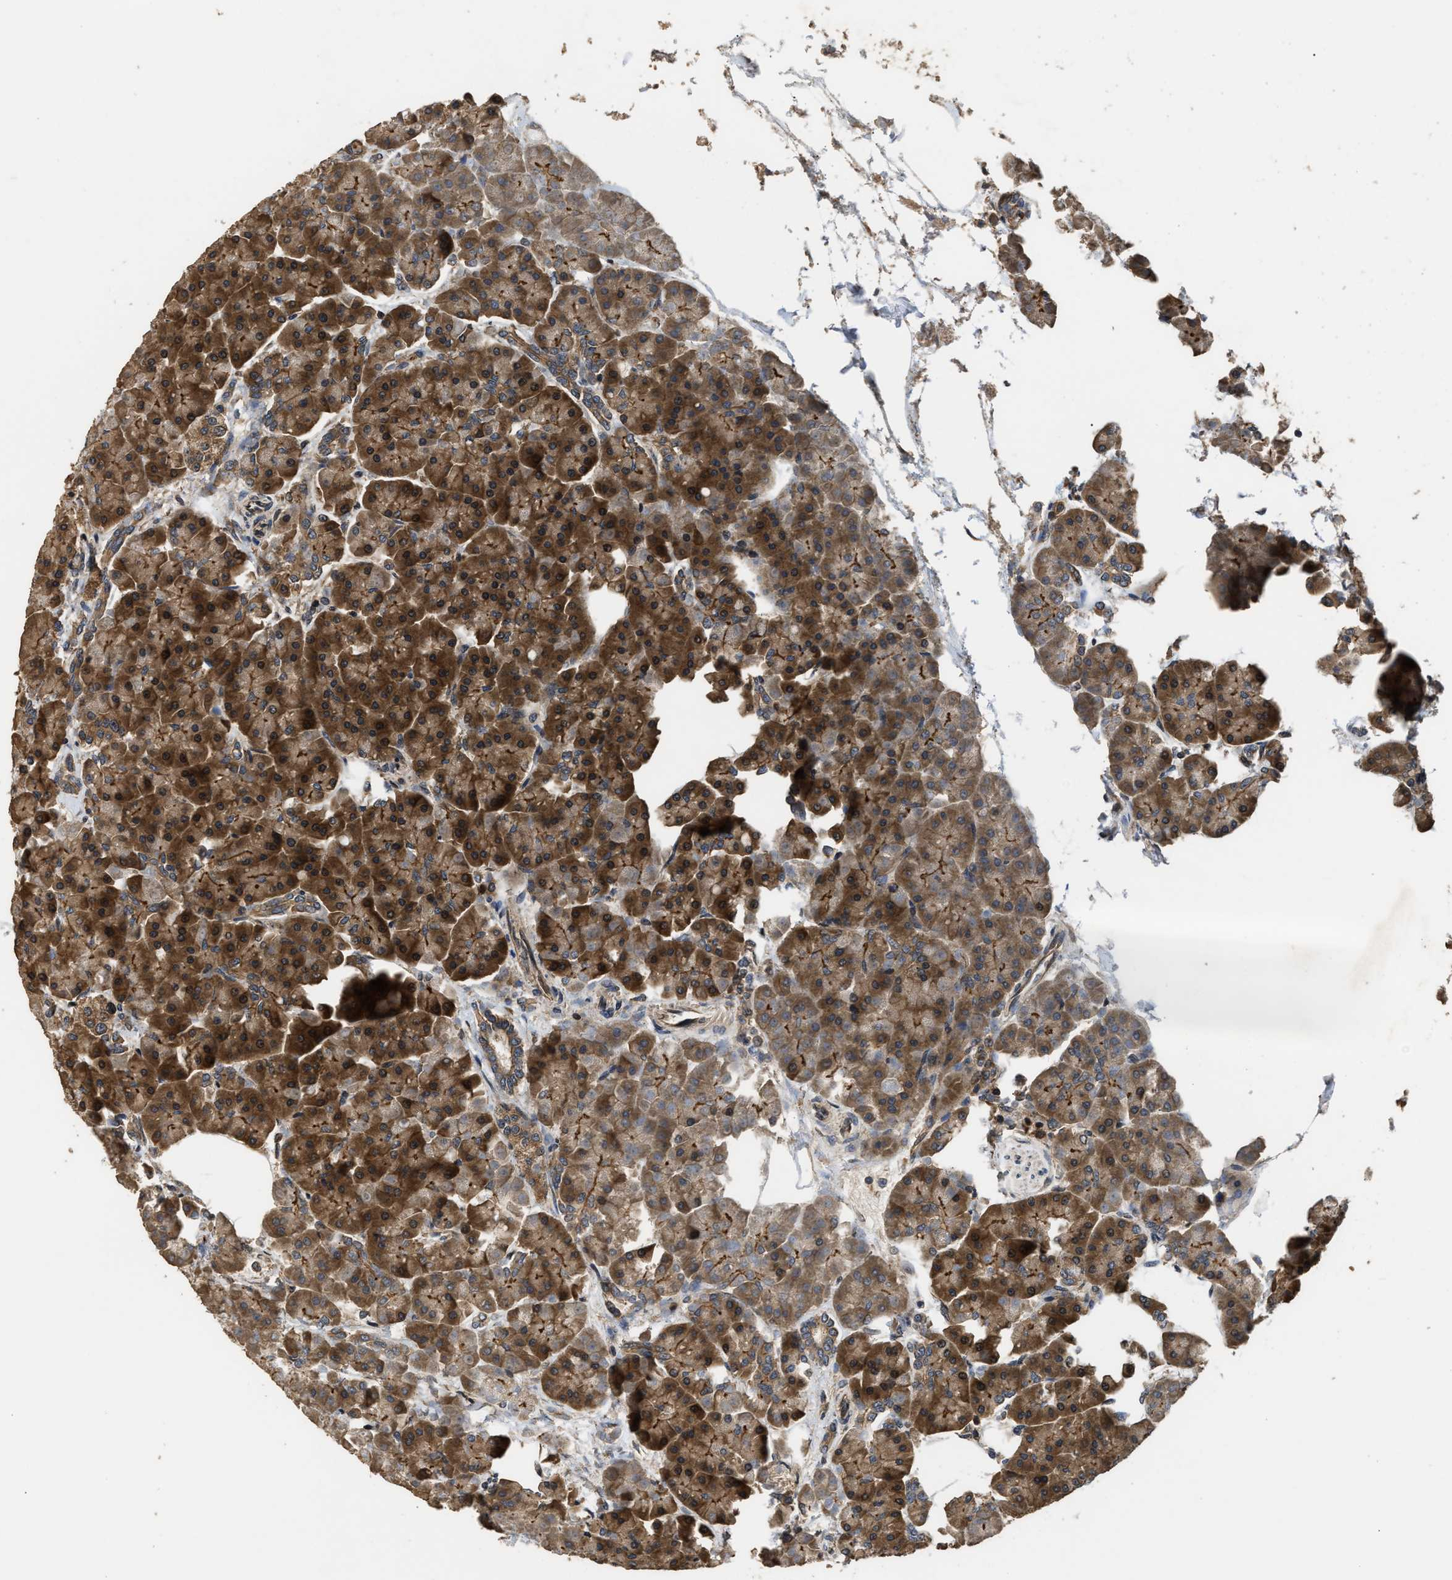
{"staining": {"intensity": "strong", "quantity": ">75%", "location": "cytoplasmic/membranous"}, "tissue": "pancreas", "cell_type": "Exocrine glandular cells", "image_type": "normal", "snomed": [{"axis": "morphology", "description": "Normal tissue, NOS"}, {"axis": "topography", "description": "Pancreas"}], "caption": "Brown immunohistochemical staining in normal pancreas displays strong cytoplasmic/membranous positivity in about >75% of exocrine glandular cells.", "gene": "DNAJC2", "patient": {"sex": "female", "age": 70}}